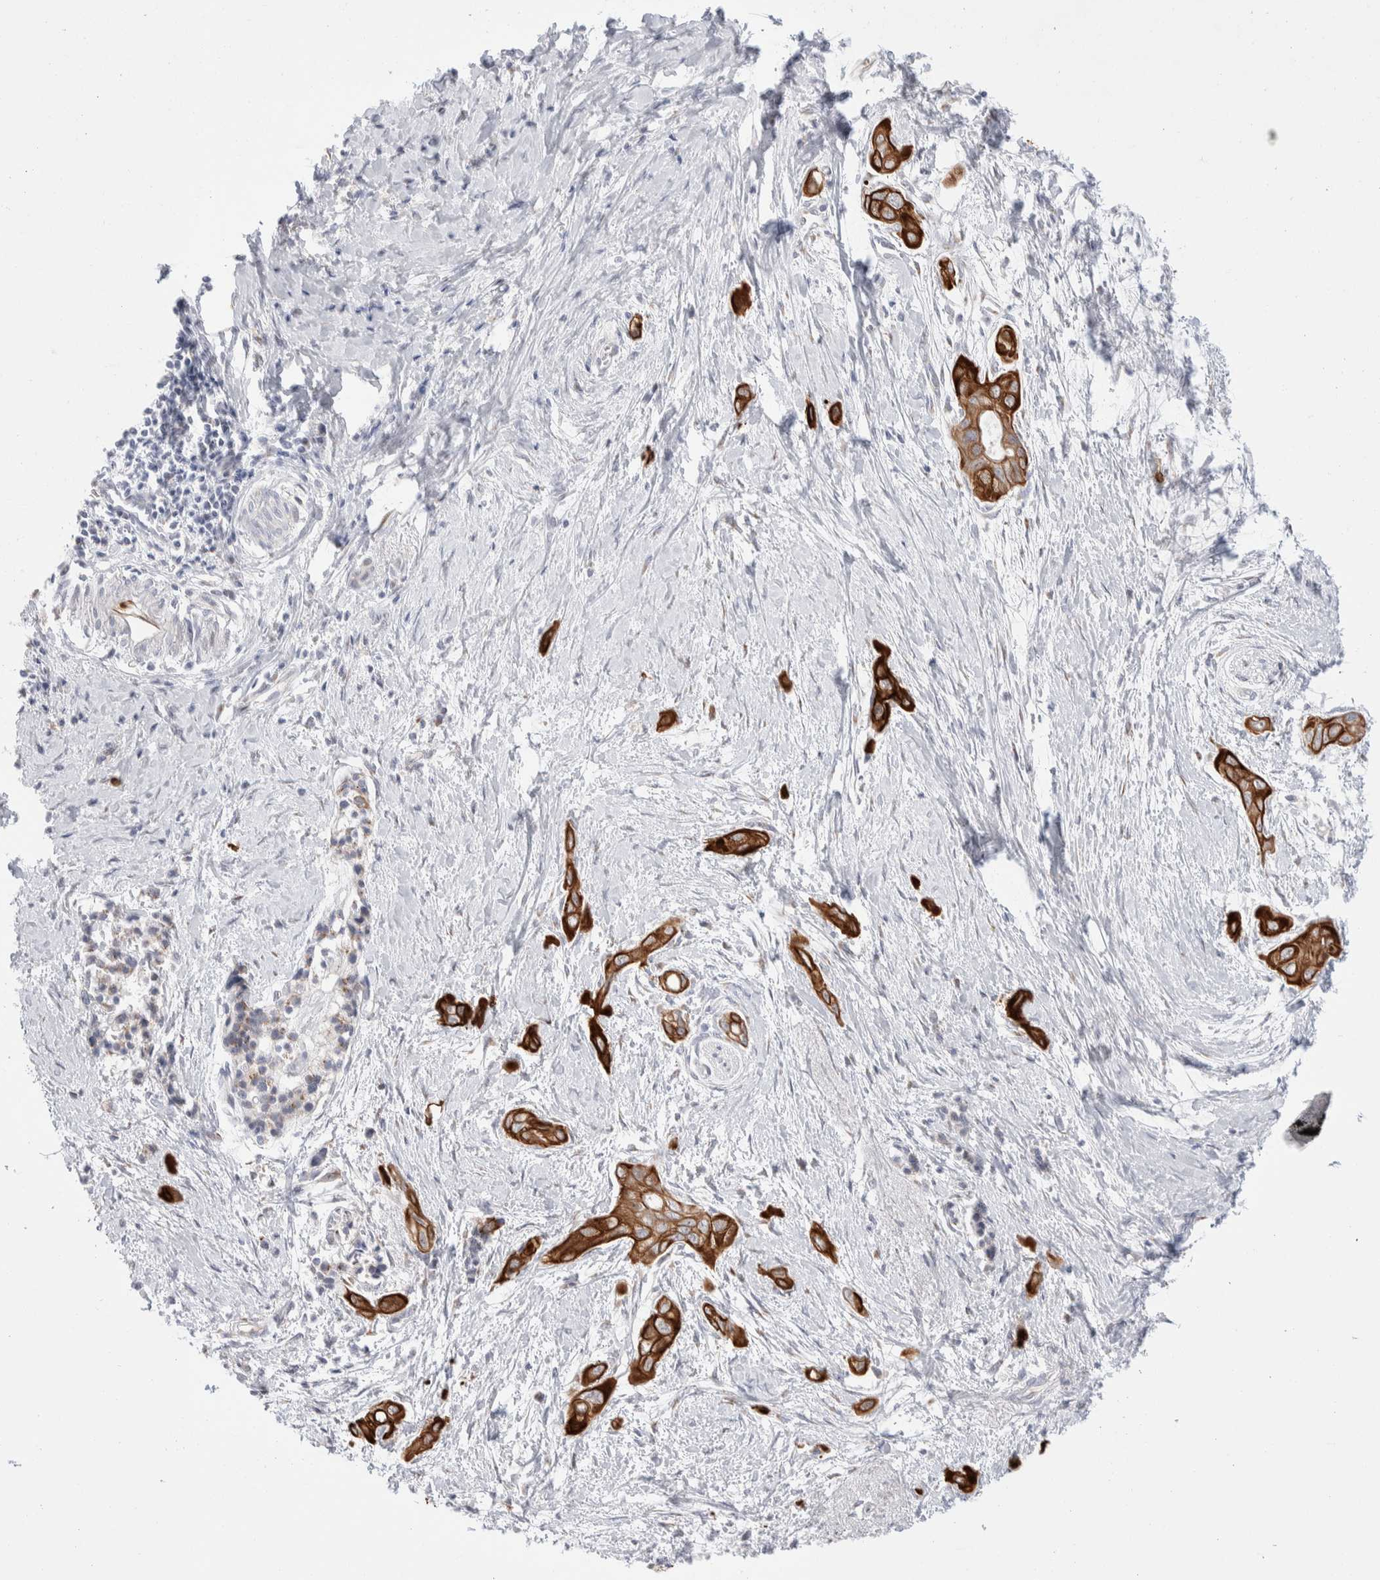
{"staining": {"intensity": "strong", "quantity": ">75%", "location": "cytoplasmic/membranous"}, "tissue": "pancreatic cancer", "cell_type": "Tumor cells", "image_type": "cancer", "snomed": [{"axis": "morphology", "description": "Adenocarcinoma, NOS"}, {"axis": "topography", "description": "Pancreas"}], "caption": "Immunohistochemistry (IHC) (DAB) staining of pancreatic cancer (adenocarcinoma) exhibits strong cytoplasmic/membranous protein positivity in approximately >75% of tumor cells.", "gene": "C1orf112", "patient": {"sex": "male", "age": 59}}